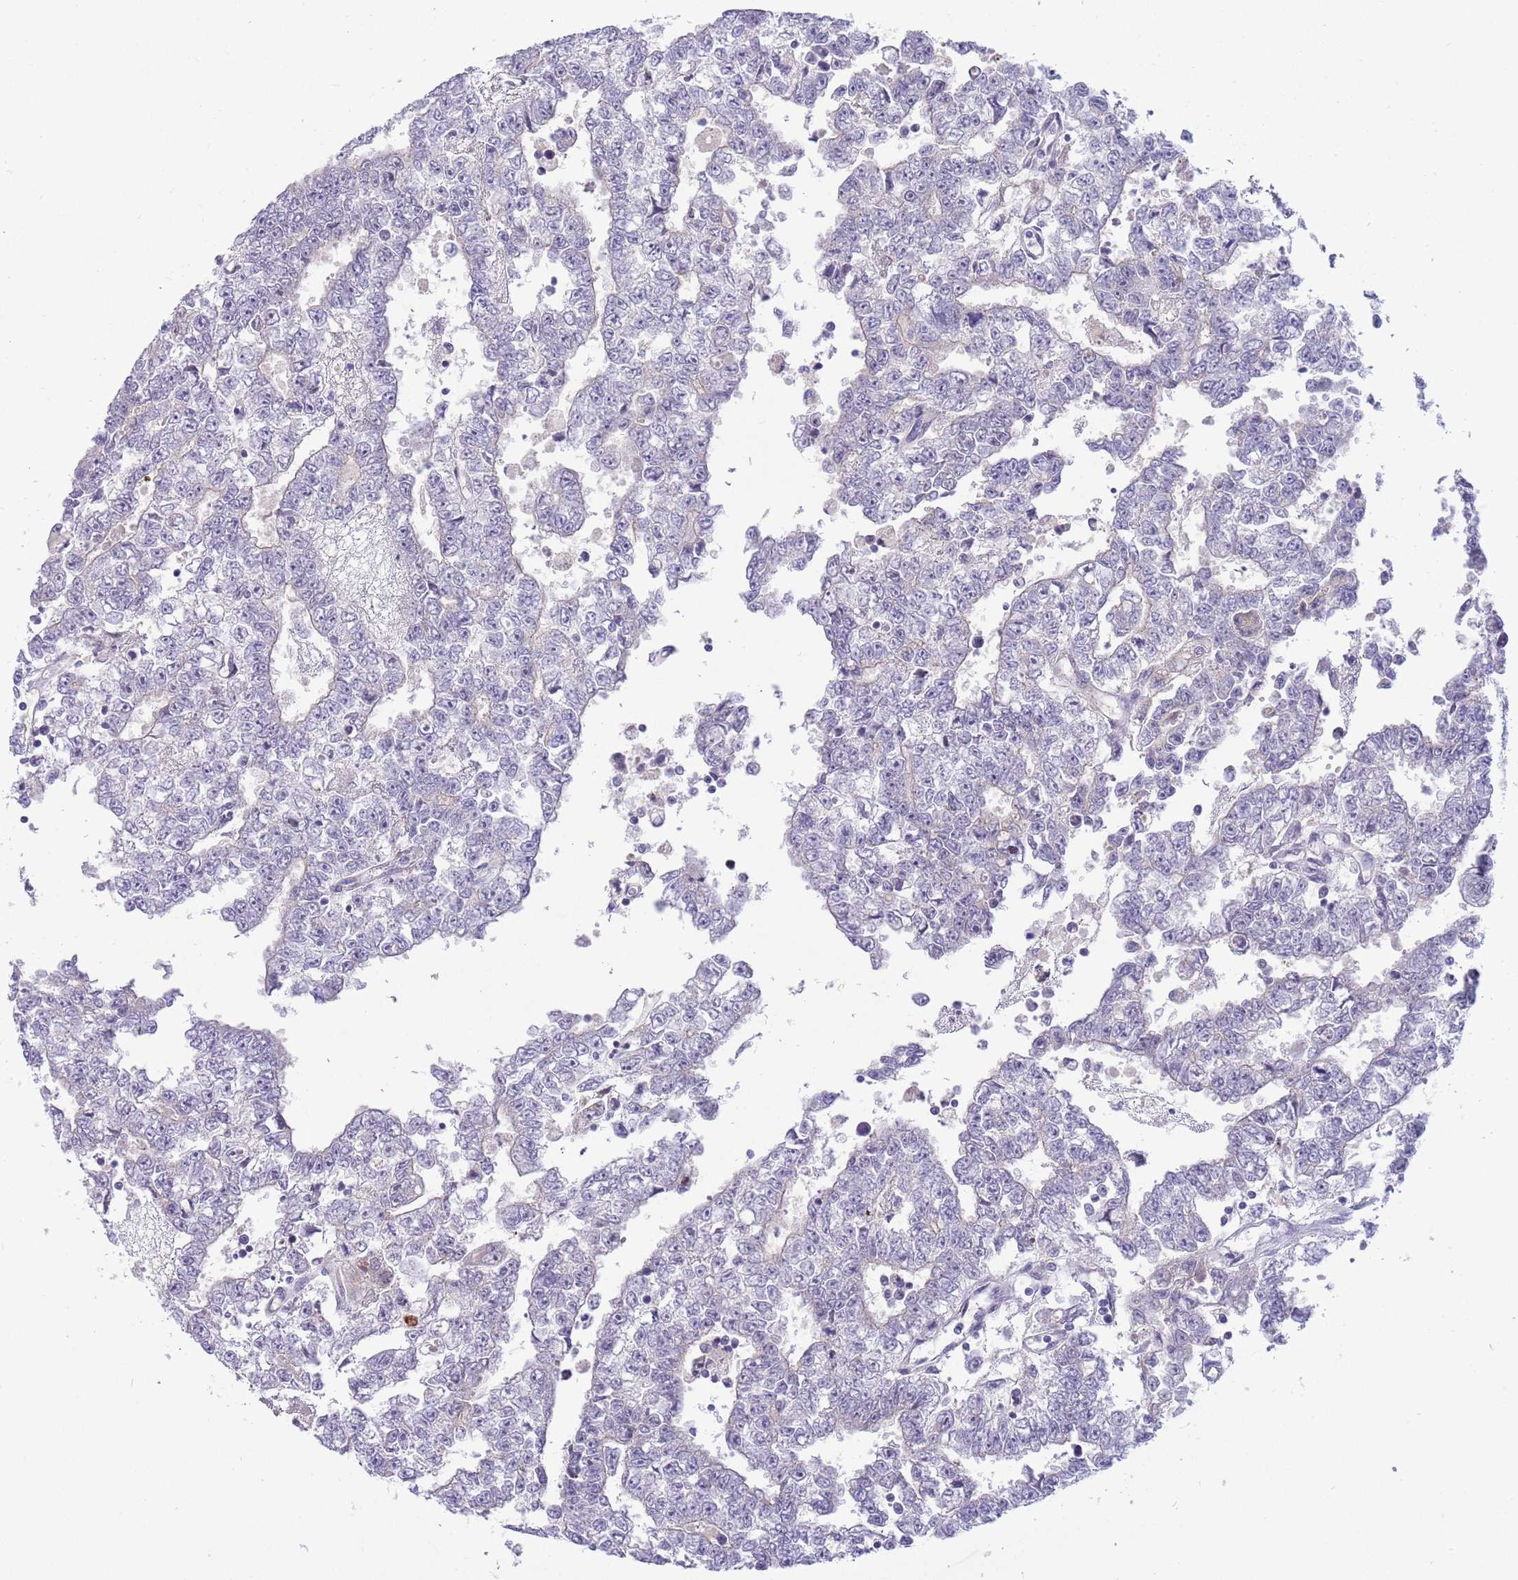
{"staining": {"intensity": "negative", "quantity": "none", "location": "none"}, "tissue": "testis cancer", "cell_type": "Tumor cells", "image_type": "cancer", "snomed": [{"axis": "morphology", "description": "Carcinoma, Embryonal, NOS"}, {"axis": "topography", "description": "Testis"}], "caption": "This is an IHC photomicrograph of human testis cancer (embryonal carcinoma). There is no expression in tumor cells.", "gene": "DDHD1", "patient": {"sex": "male", "age": 25}}